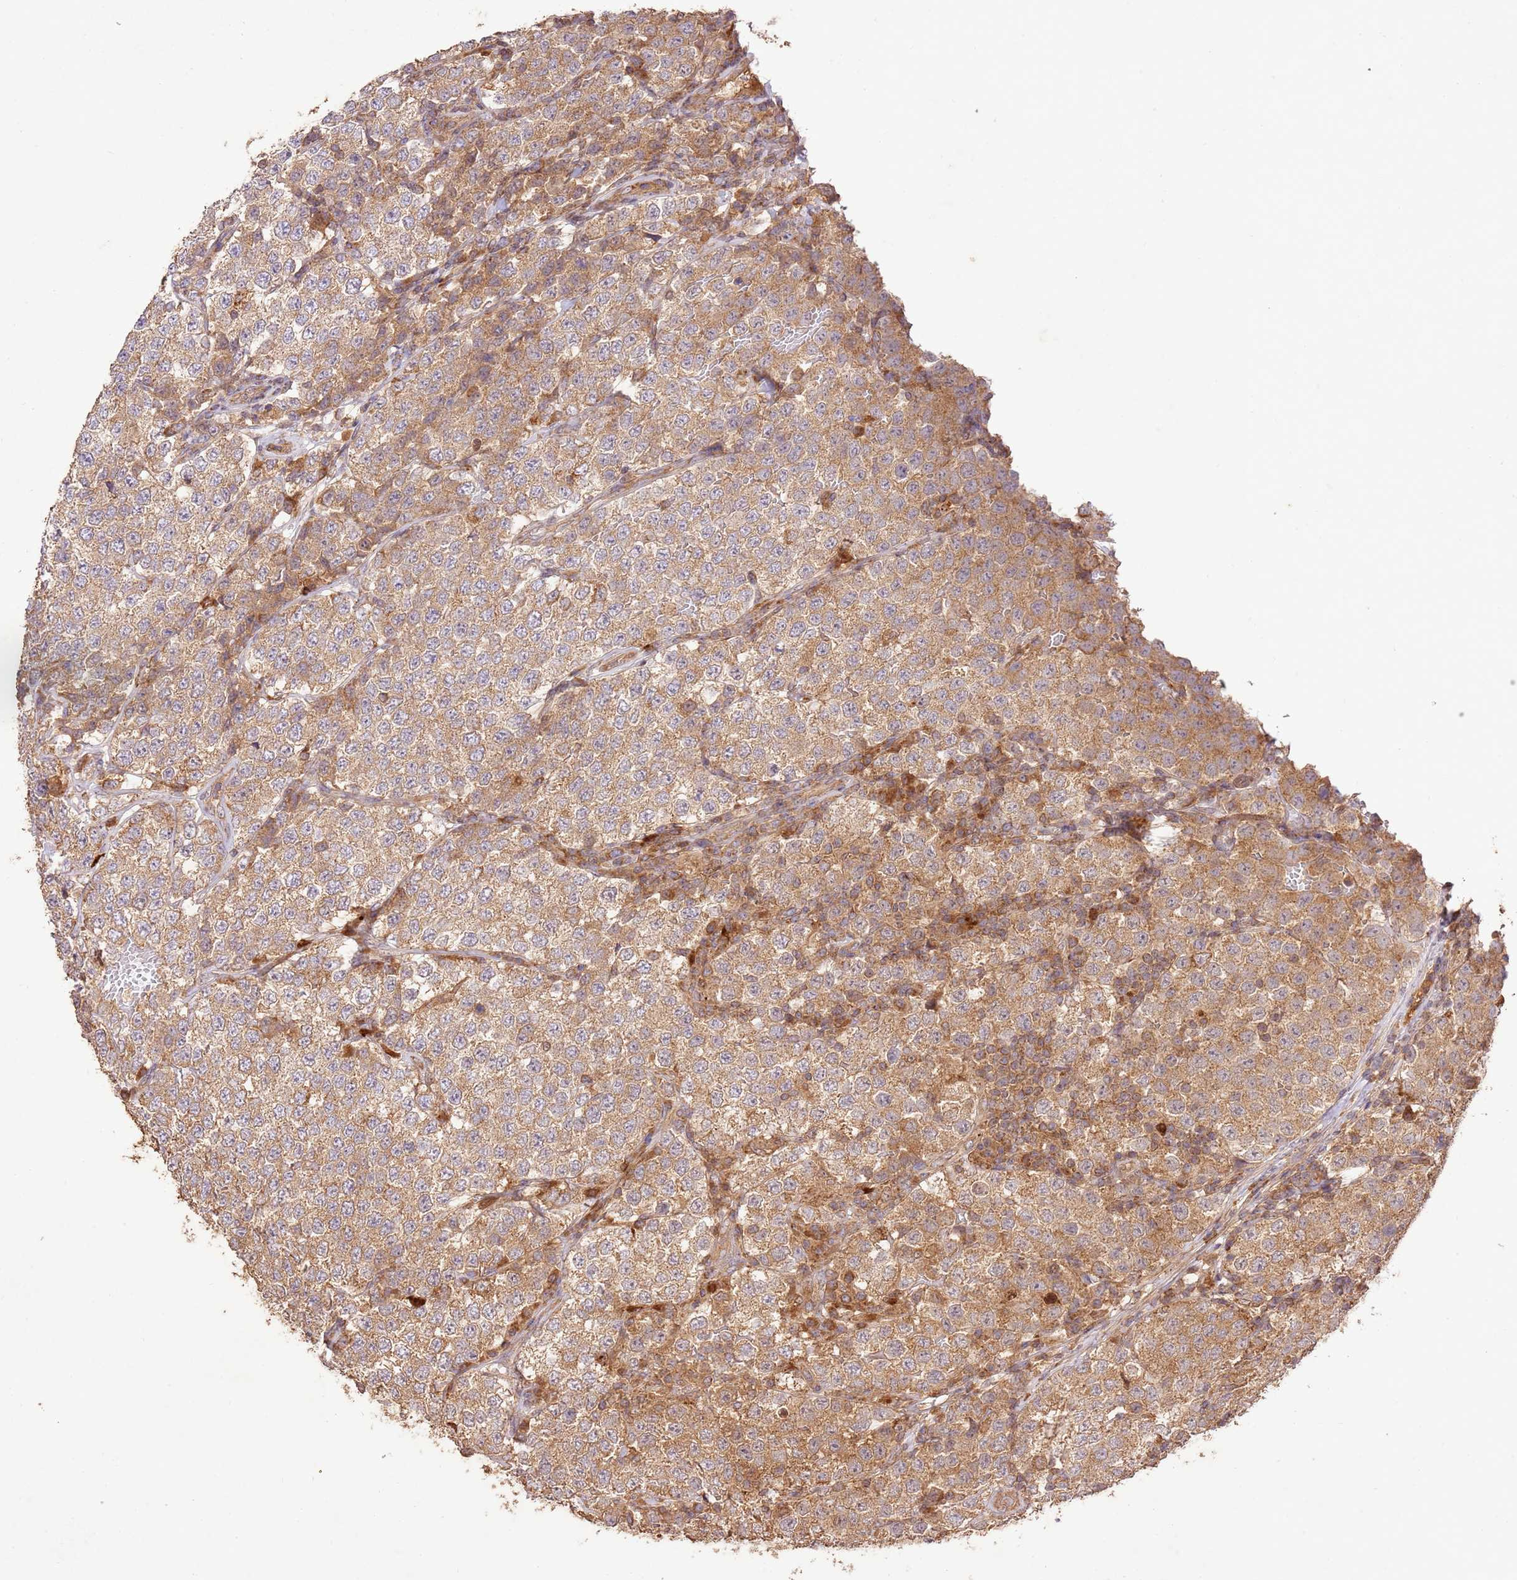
{"staining": {"intensity": "moderate", "quantity": ">75%", "location": "cytoplasmic/membranous"}, "tissue": "testis cancer", "cell_type": "Tumor cells", "image_type": "cancer", "snomed": [{"axis": "morphology", "description": "Seminoma, NOS"}, {"axis": "topography", "description": "Testis"}], "caption": "Tumor cells exhibit medium levels of moderate cytoplasmic/membranous positivity in approximately >75% of cells in human seminoma (testis).", "gene": "LRRC28", "patient": {"sex": "male", "age": 34}}